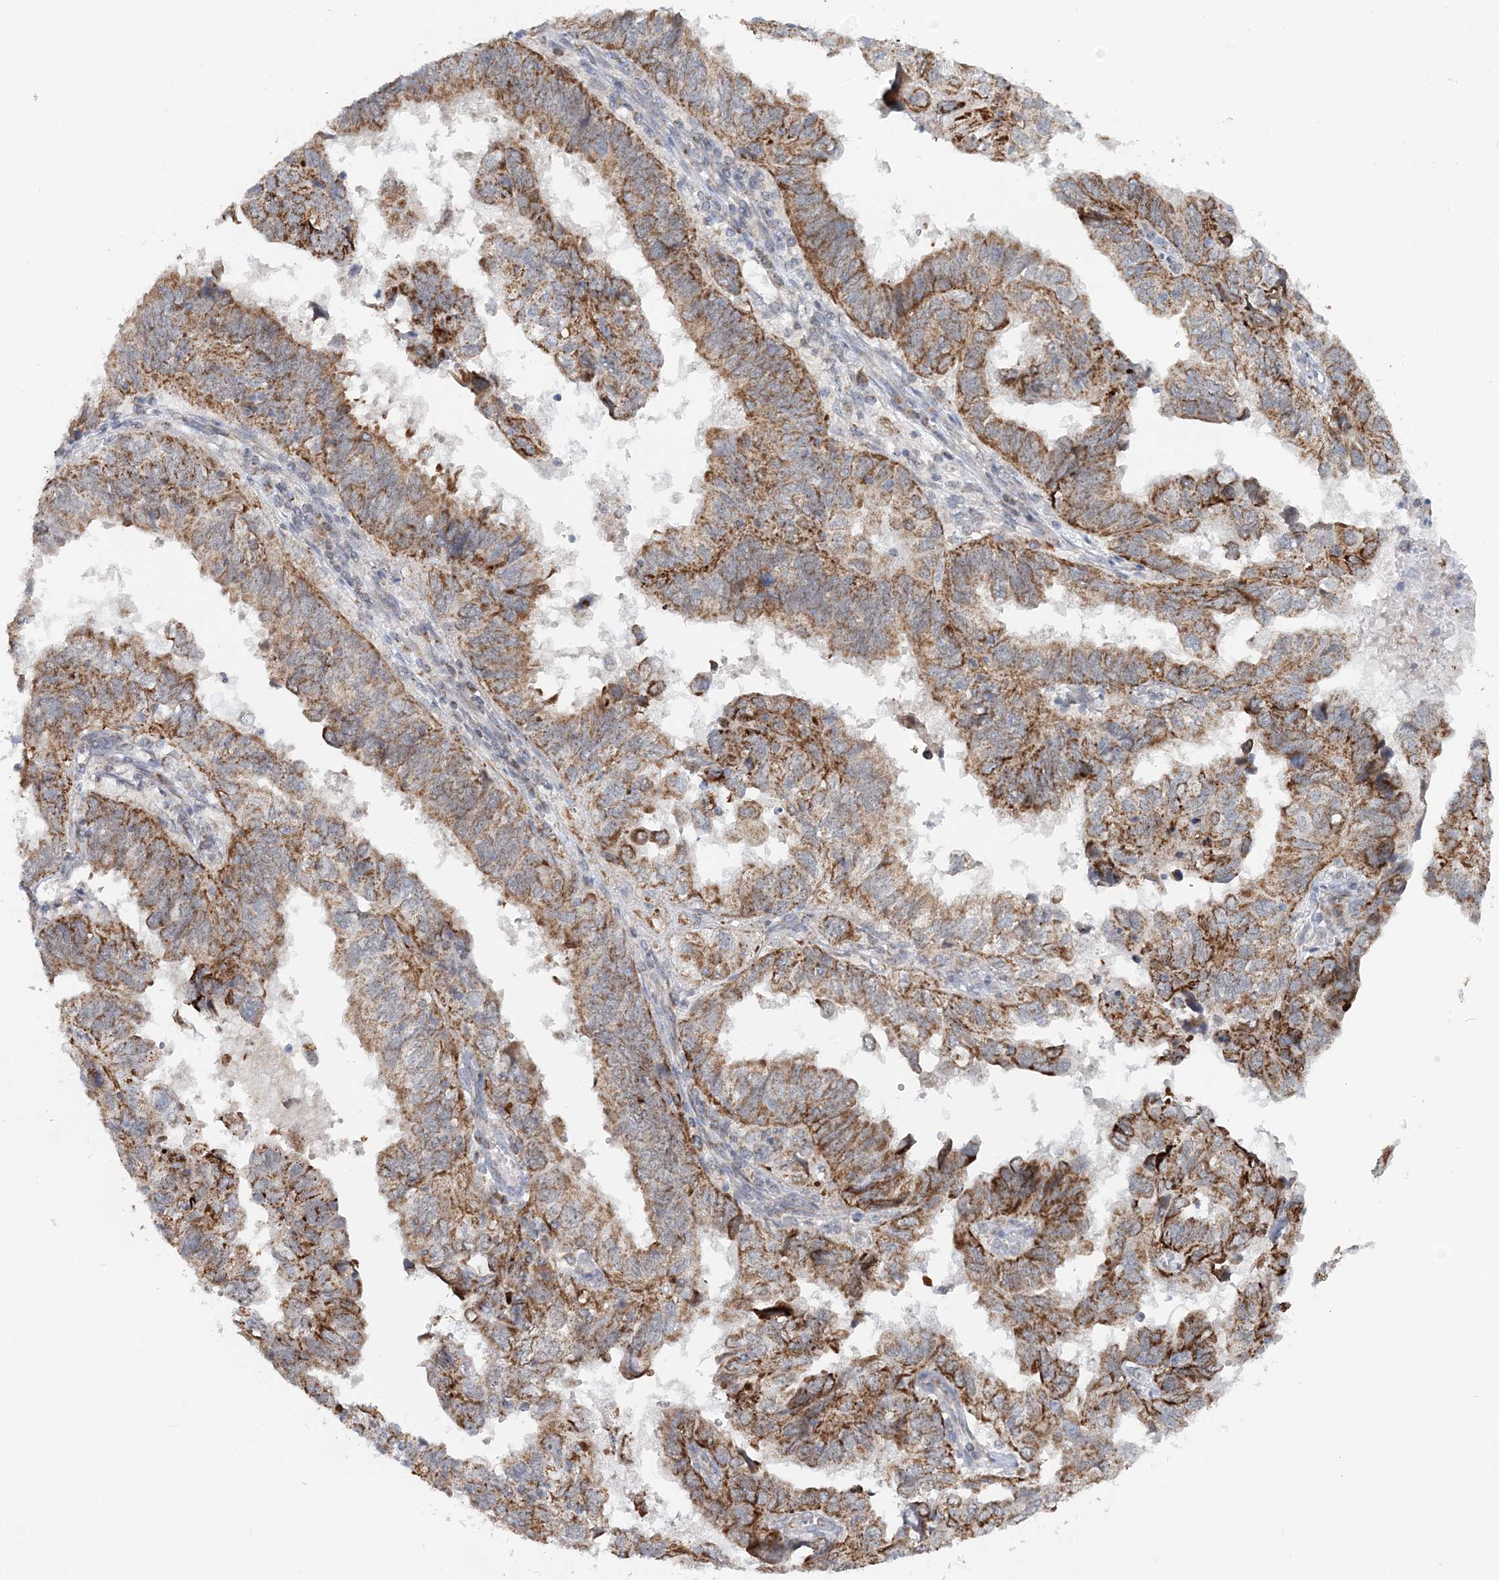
{"staining": {"intensity": "moderate", "quantity": ">75%", "location": "cytoplasmic/membranous"}, "tissue": "endometrial cancer", "cell_type": "Tumor cells", "image_type": "cancer", "snomed": [{"axis": "morphology", "description": "Adenocarcinoma, NOS"}, {"axis": "topography", "description": "Uterus"}], "caption": "DAB (3,3'-diaminobenzidine) immunohistochemical staining of adenocarcinoma (endometrial) demonstrates moderate cytoplasmic/membranous protein staining in about >75% of tumor cells.", "gene": "RNF150", "patient": {"sex": "female", "age": 77}}